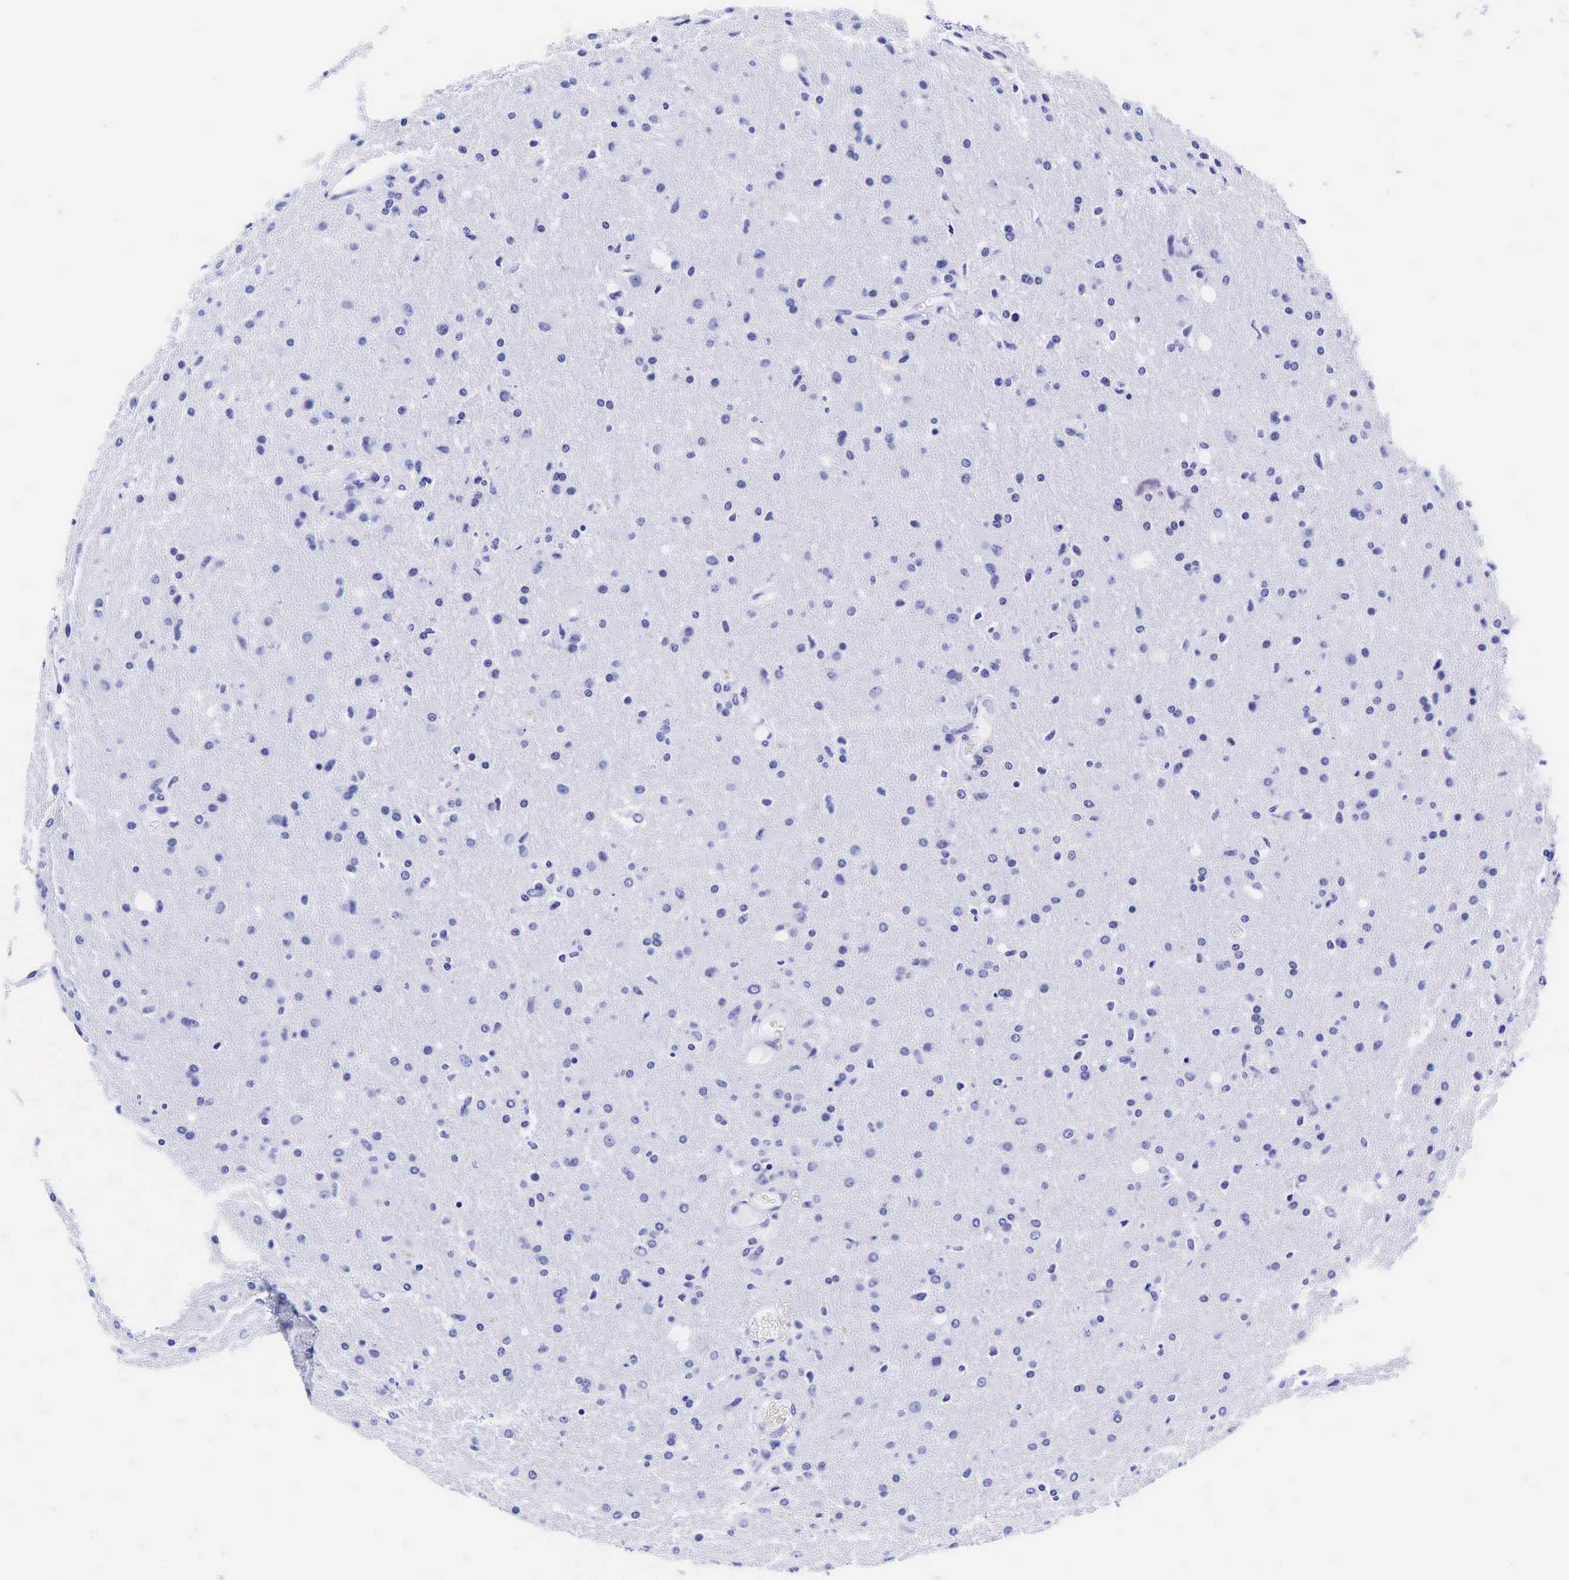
{"staining": {"intensity": "negative", "quantity": "none", "location": "none"}, "tissue": "glioma", "cell_type": "Tumor cells", "image_type": "cancer", "snomed": [{"axis": "morphology", "description": "Glioma, malignant, High grade"}, {"axis": "topography", "description": "Brain"}], "caption": "Tumor cells show no significant protein positivity in glioma. The staining was performed using DAB (3,3'-diaminobenzidine) to visualize the protein expression in brown, while the nuclei were stained in blue with hematoxylin (Magnification: 20x).", "gene": "GAST", "patient": {"sex": "male", "age": 68}}